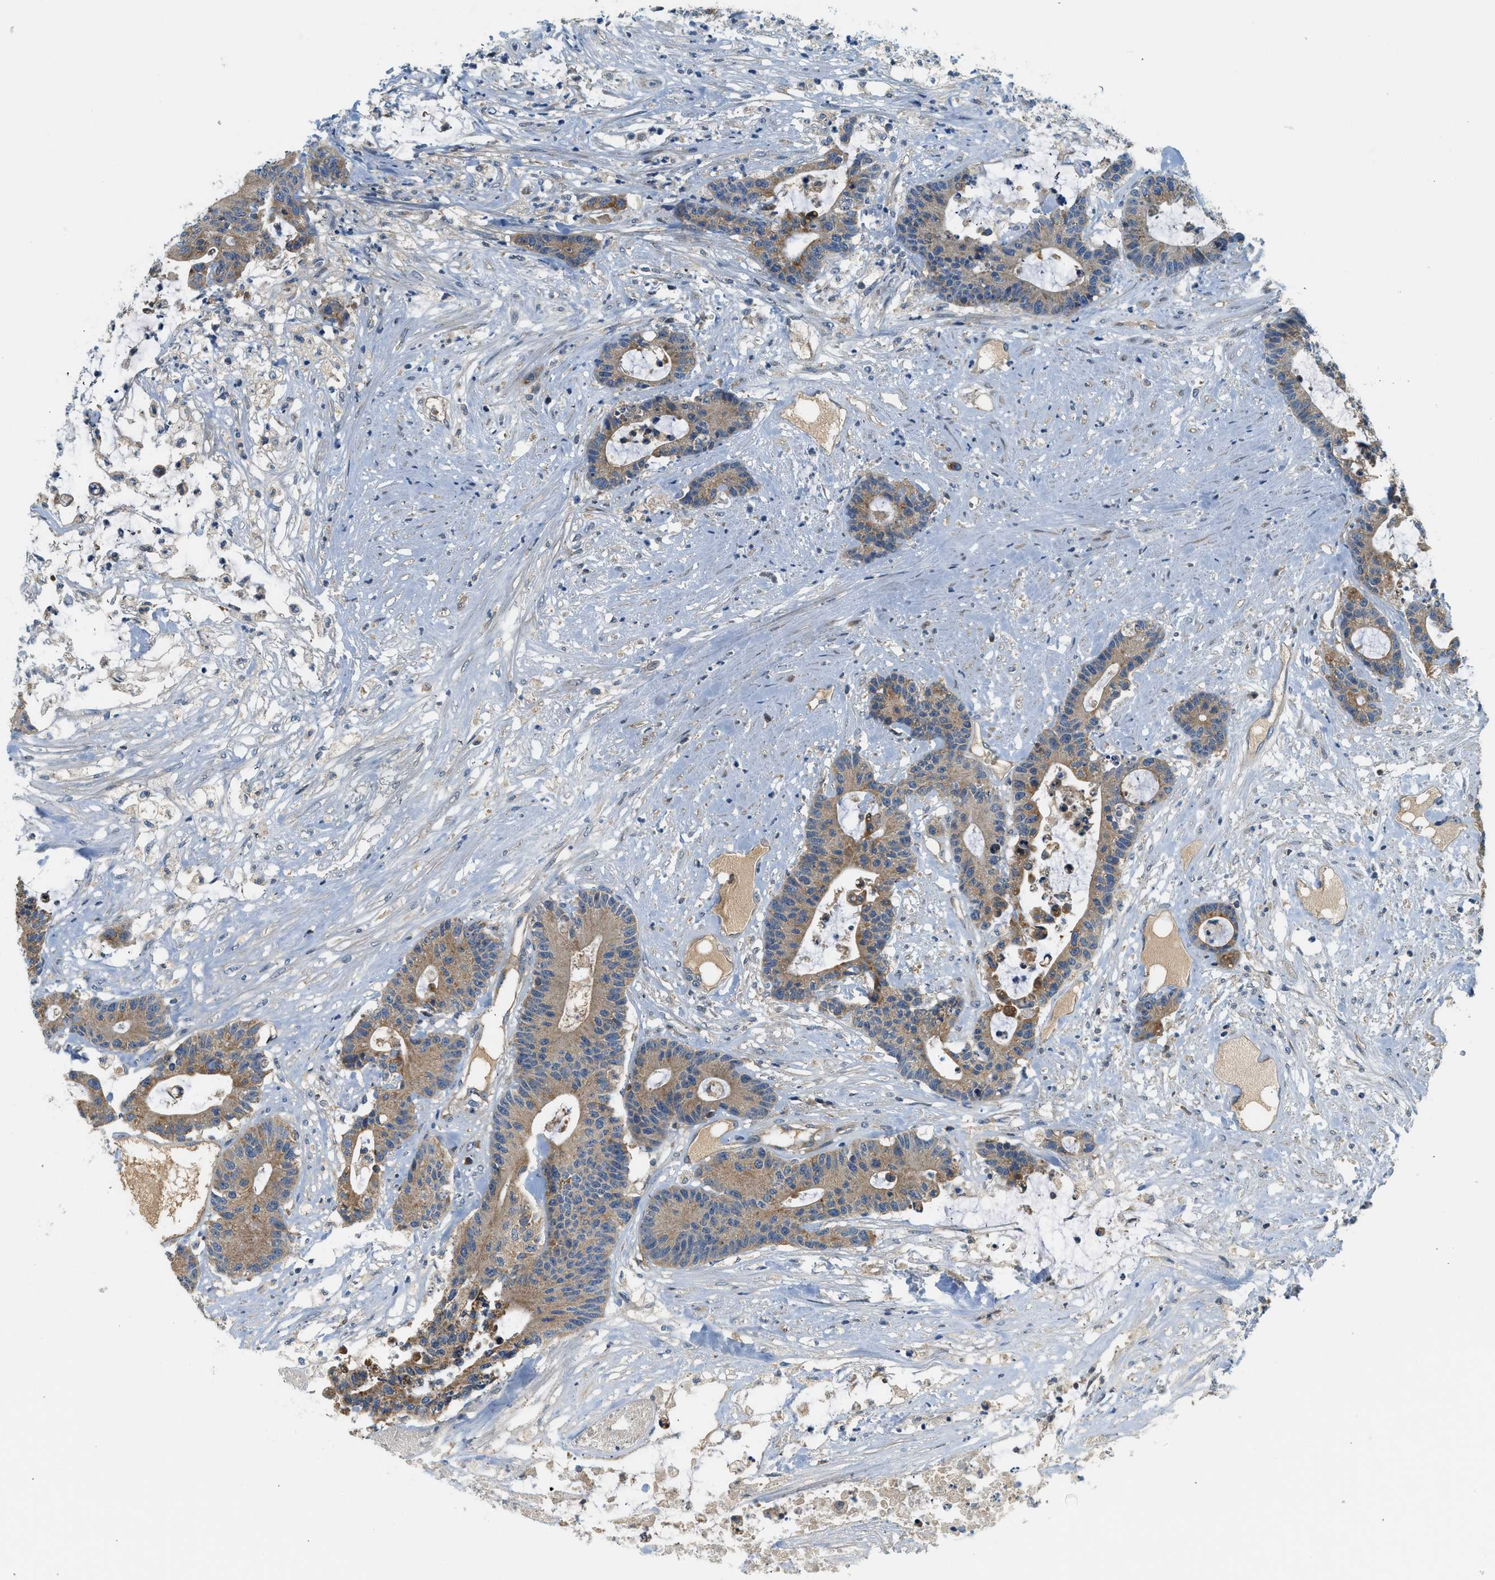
{"staining": {"intensity": "moderate", "quantity": "25%-75%", "location": "cytoplasmic/membranous"}, "tissue": "colorectal cancer", "cell_type": "Tumor cells", "image_type": "cancer", "snomed": [{"axis": "morphology", "description": "Adenocarcinoma, NOS"}, {"axis": "topography", "description": "Colon"}], "caption": "Moderate cytoplasmic/membranous protein staining is identified in about 25%-75% of tumor cells in adenocarcinoma (colorectal).", "gene": "KCNK1", "patient": {"sex": "female", "age": 84}}